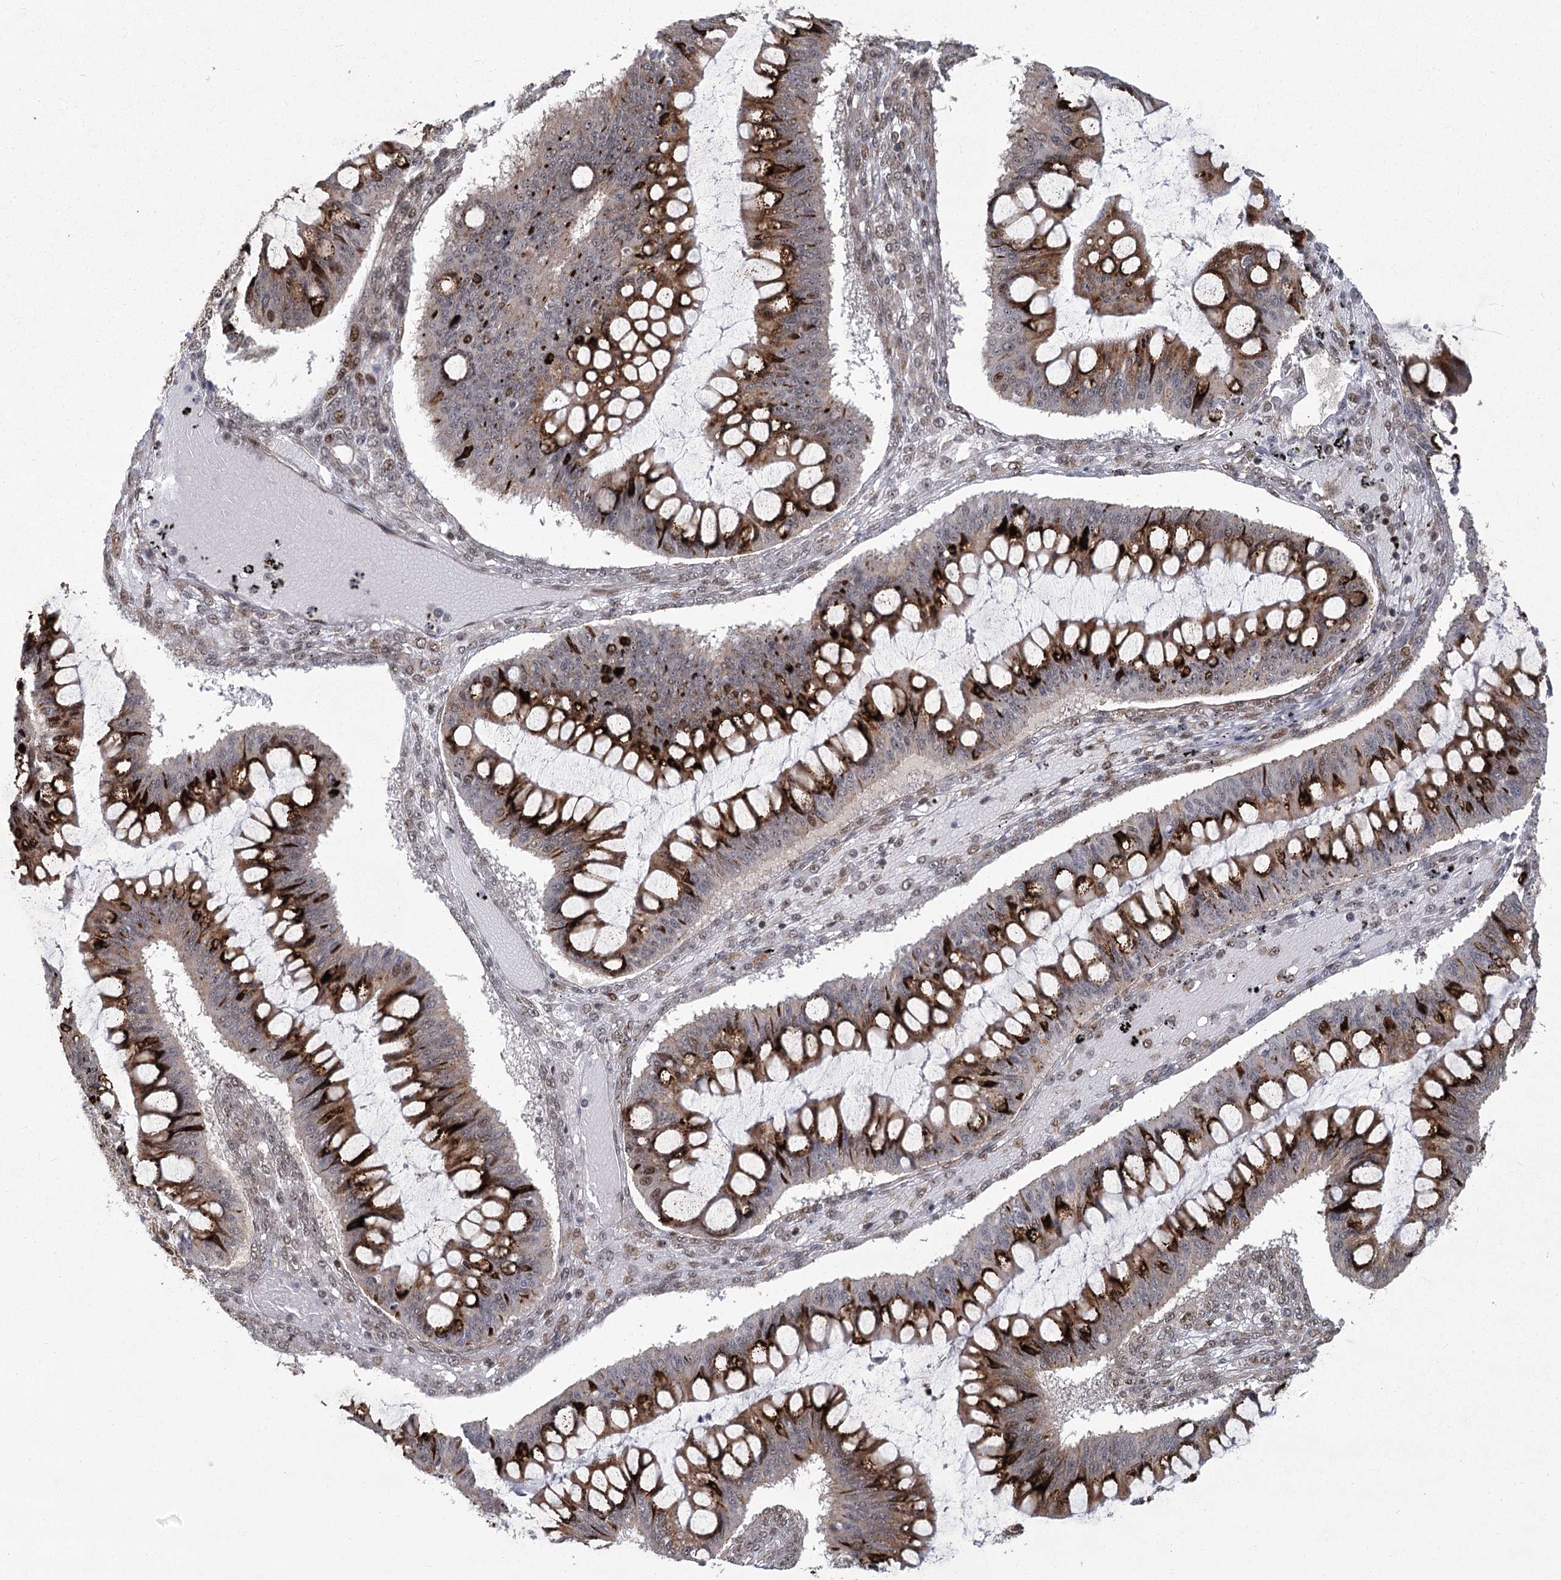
{"staining": {"intensity": "strong", "quantity": ">75%", "location": "cytoplasmic/membranous"}, "tissue": "ovarian cancer", "cell_type": "Tumor cells", "image_type": "cancer", "snomed": [{"axis": "morphology", "description": "Cystadenocarcinoma, mucinous, NOS"}, {"axis": "topography", "description": "Ovary"}], "caption": "Human ovarian cancer (mucinous cystadenocarcinoma) stained with a brown dye exhibits strong cytoplasmic/membranous positive positivity in approximately >75% of tumor cells.", "gene": "PARM1", "patient": {"sex": "female", "age": 73}}